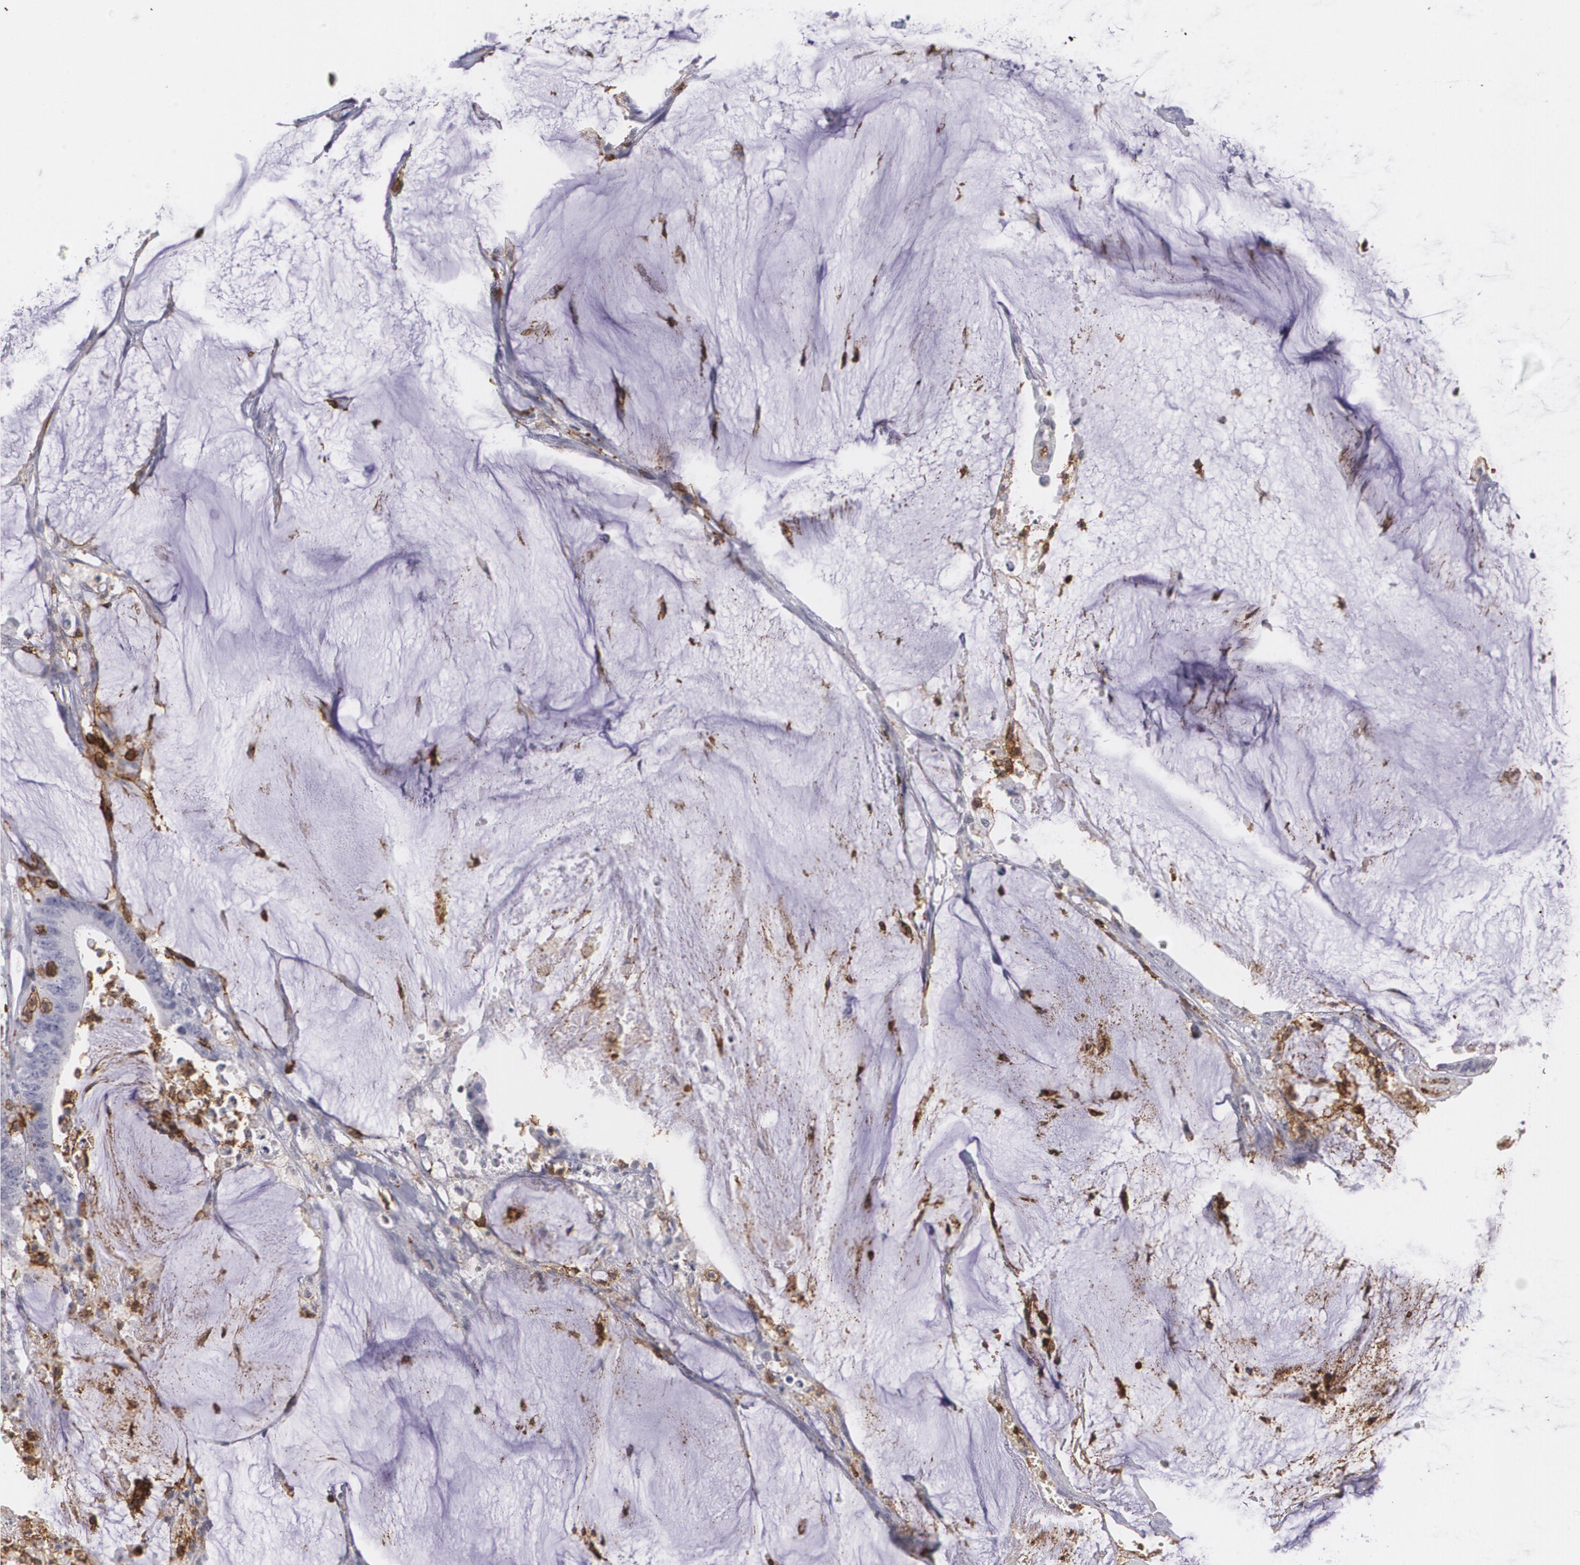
{"staining": {"intensity": "negative", "quantity": "none", "location": "none"}, "tissue": "colorectal cancer", "cell_type": "Tumor cells", "image_type": "cancer", "snomed": [{"axis": "morphology", "description": "Adenocarcinoma, NOS"}, {"axis": "topography", "description": "Rectum"}], "caption": "A histopathology image of human colorectal cancer is negative for staining in tumor cells.", "gene": "PTPRC", "patient": {"sex": "female", "age": 66}}